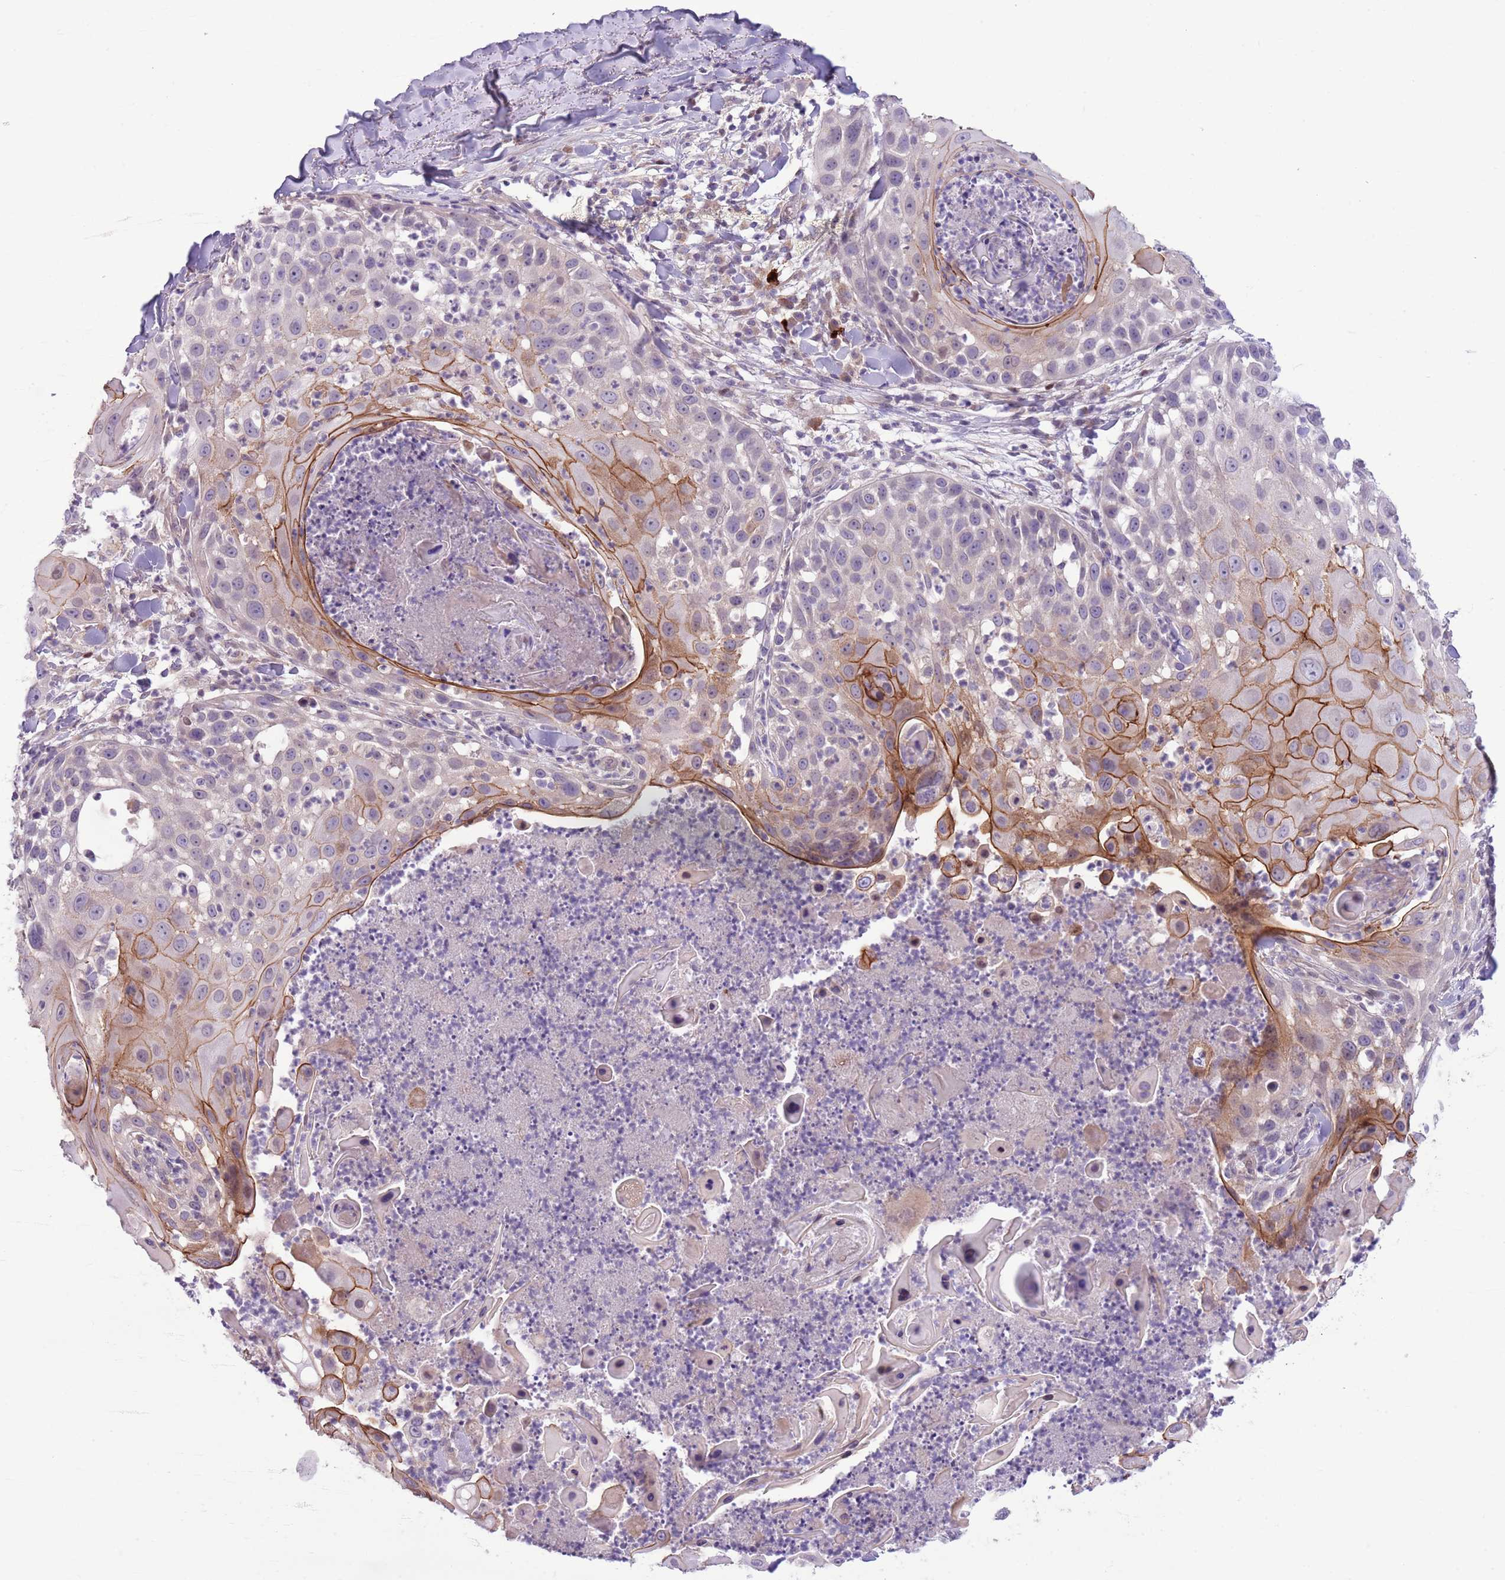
{"staining": {"intensity": "moderate", "quantity": "<25%", "location": "cytoplasmic/membranous"}, "tissue": "skin cancer", "cell_type": "Tumor cells", "image_type": "cancer", "snomed": [{"axis": "morphology", "description": "Squamous cell carcinoma, NOS"}, {"axis": "topography", "description": "Skin"}], "caption": "The micrograph shows staining of skin squamous cell carcinoma, revealing moderate cytoplasmic/membranous protein expression (brown color) within tumor cells.", "gene": "CCND2", "patient": {"sex": "female", "age": 44}}